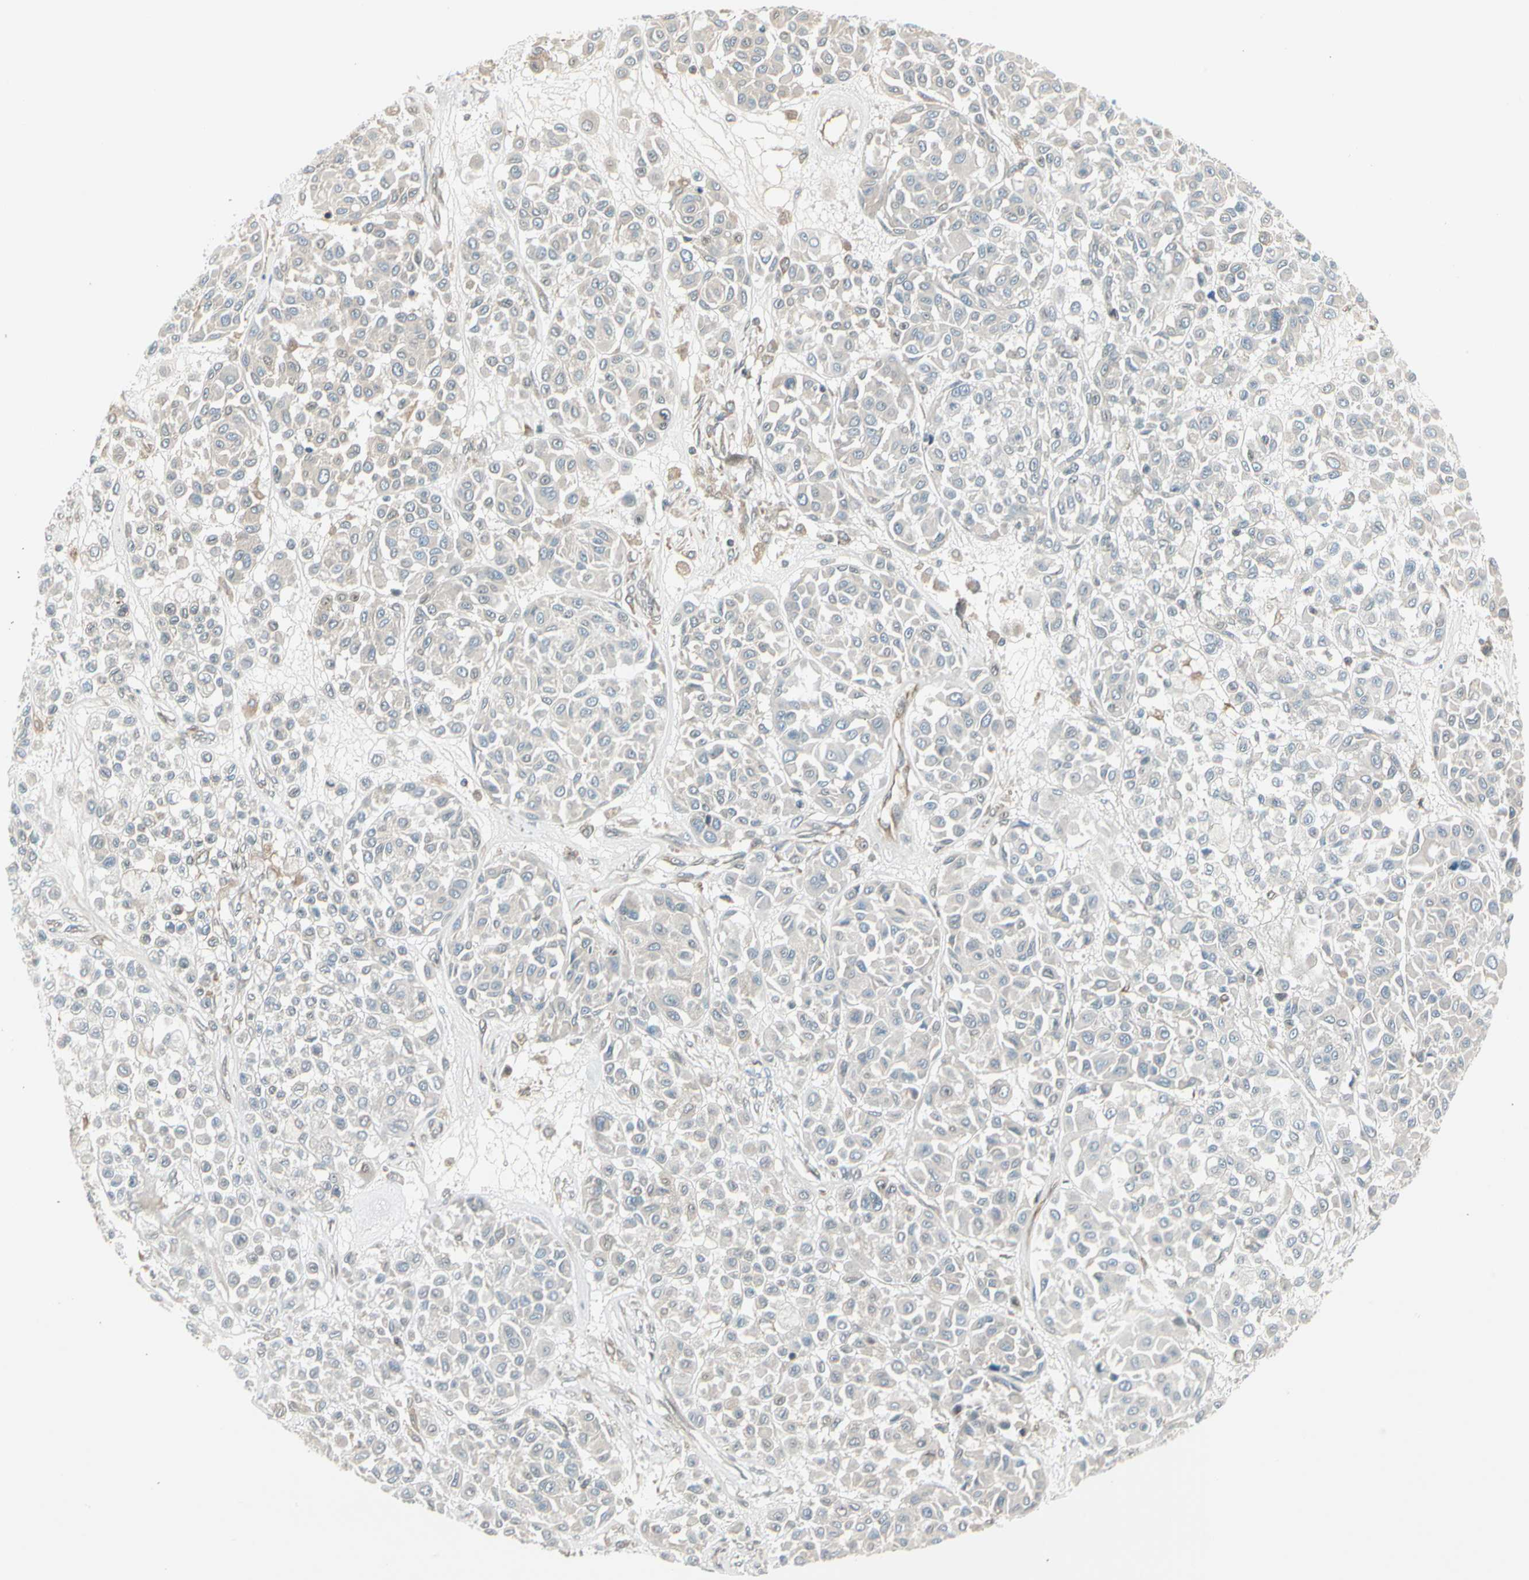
{"staining": {"intensity": "negative", "quantity": "none", "location": "none"}, "tissue": "melanoma", "cell_type": "Tumor cells", "image_type": "cancer", "snomed": [{"axis": "morphology", "description": "Malignant melanoma, Metastatic site"}, {"axis": "topography", "description": "Soft tissue"}], "caption": "Immunohistochemical staining of melanoma demonstrates no significant staining in tumor cells.", "gene": "TRIO", "patient": {"sex": "male", "age": 41}}